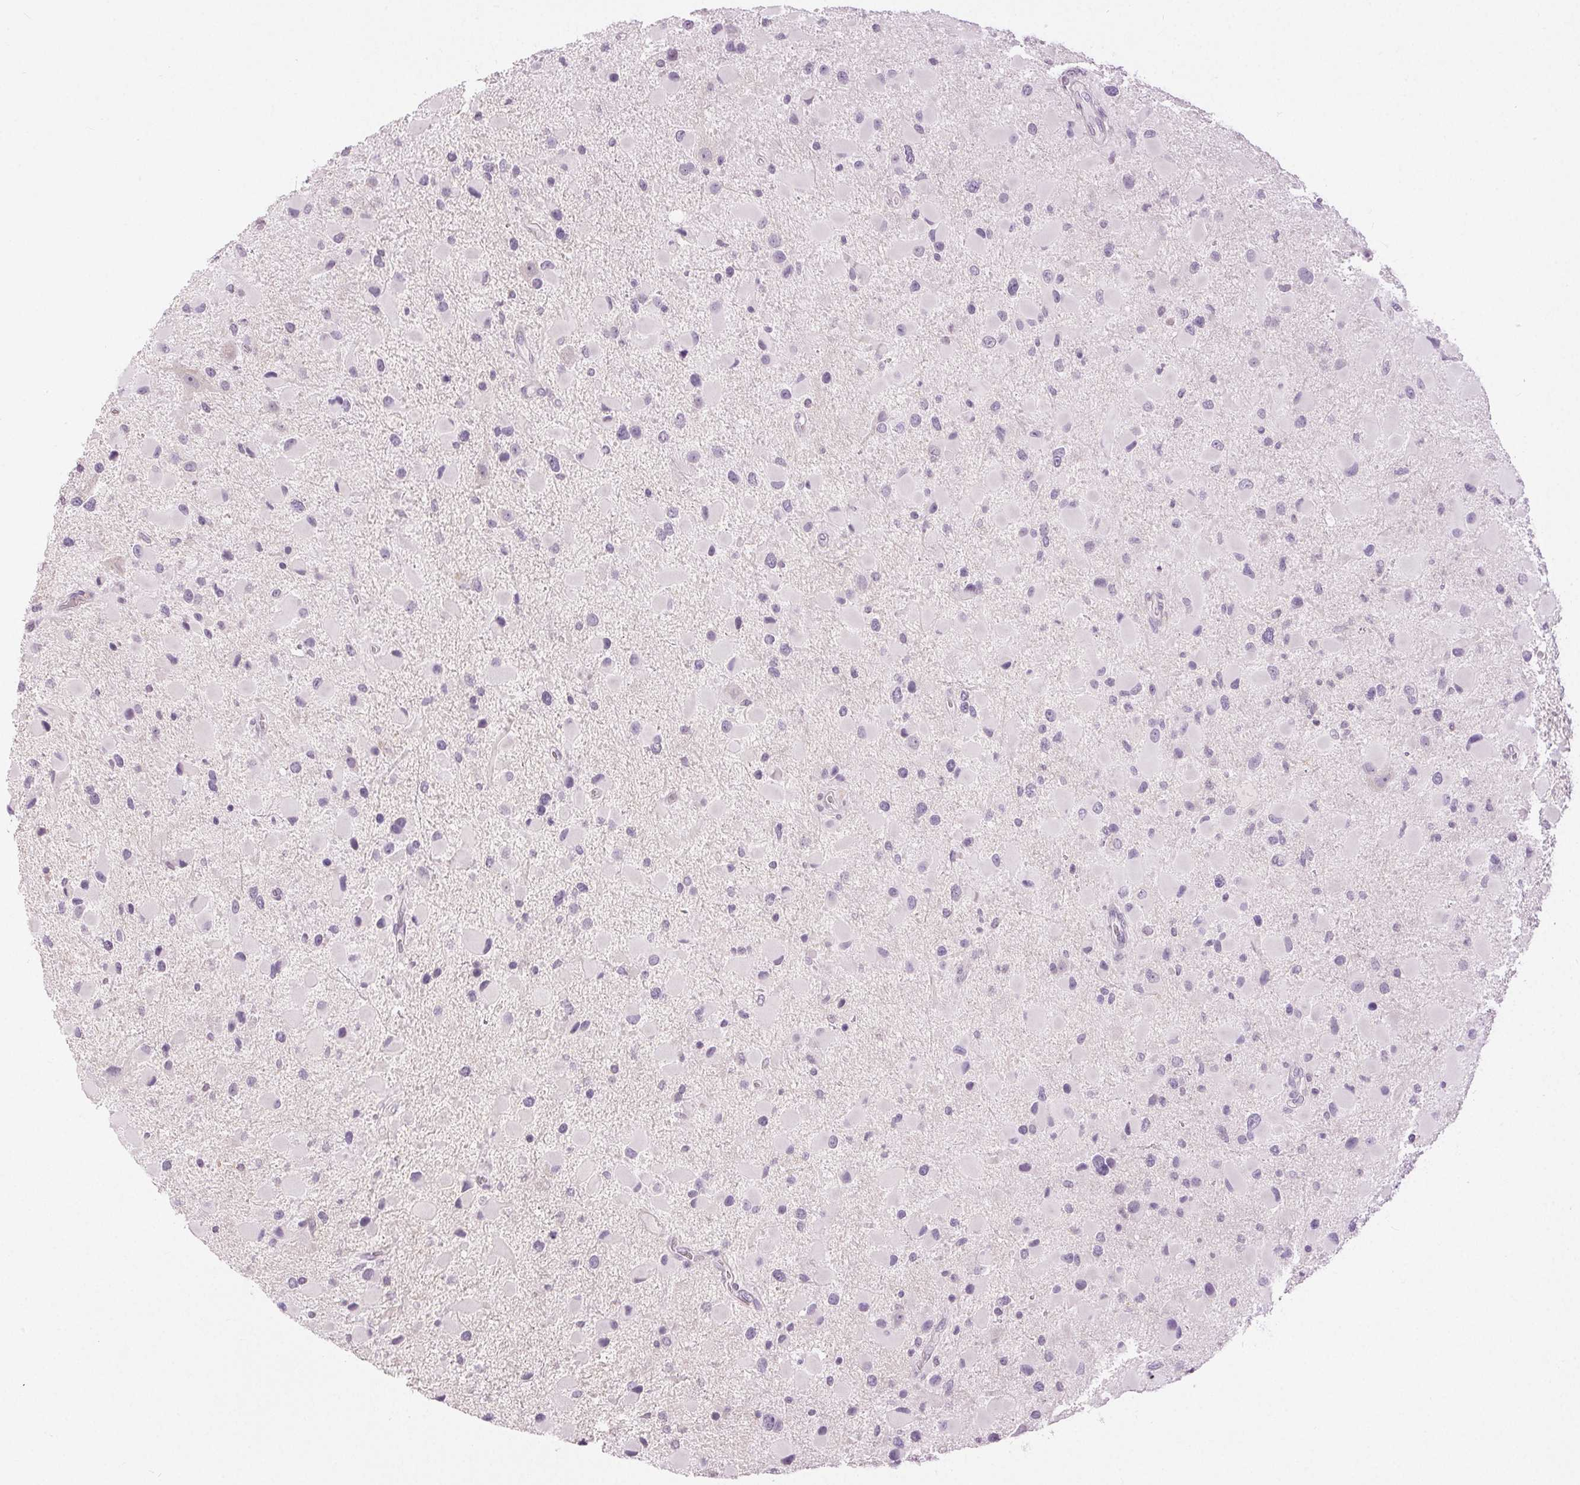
{"staining": {"intensity": "negative", "quantity": "none", "location": "none"}, "tissue": "glioma", "cell_type": "Tumor cells", "image_type": "cancer", "snomed": [{"axis": "morphology", "description": "Glioma, malignant, Low grade"}, {"axis": "topography", "description": "Brain"}], "caption": "Immunohistochemical staining of low-grade glioma (malignant) demonstrates no significant positivity in tumor cells.", "gene": "DSG3", "patient": {"sex": "female", "age": 32}}